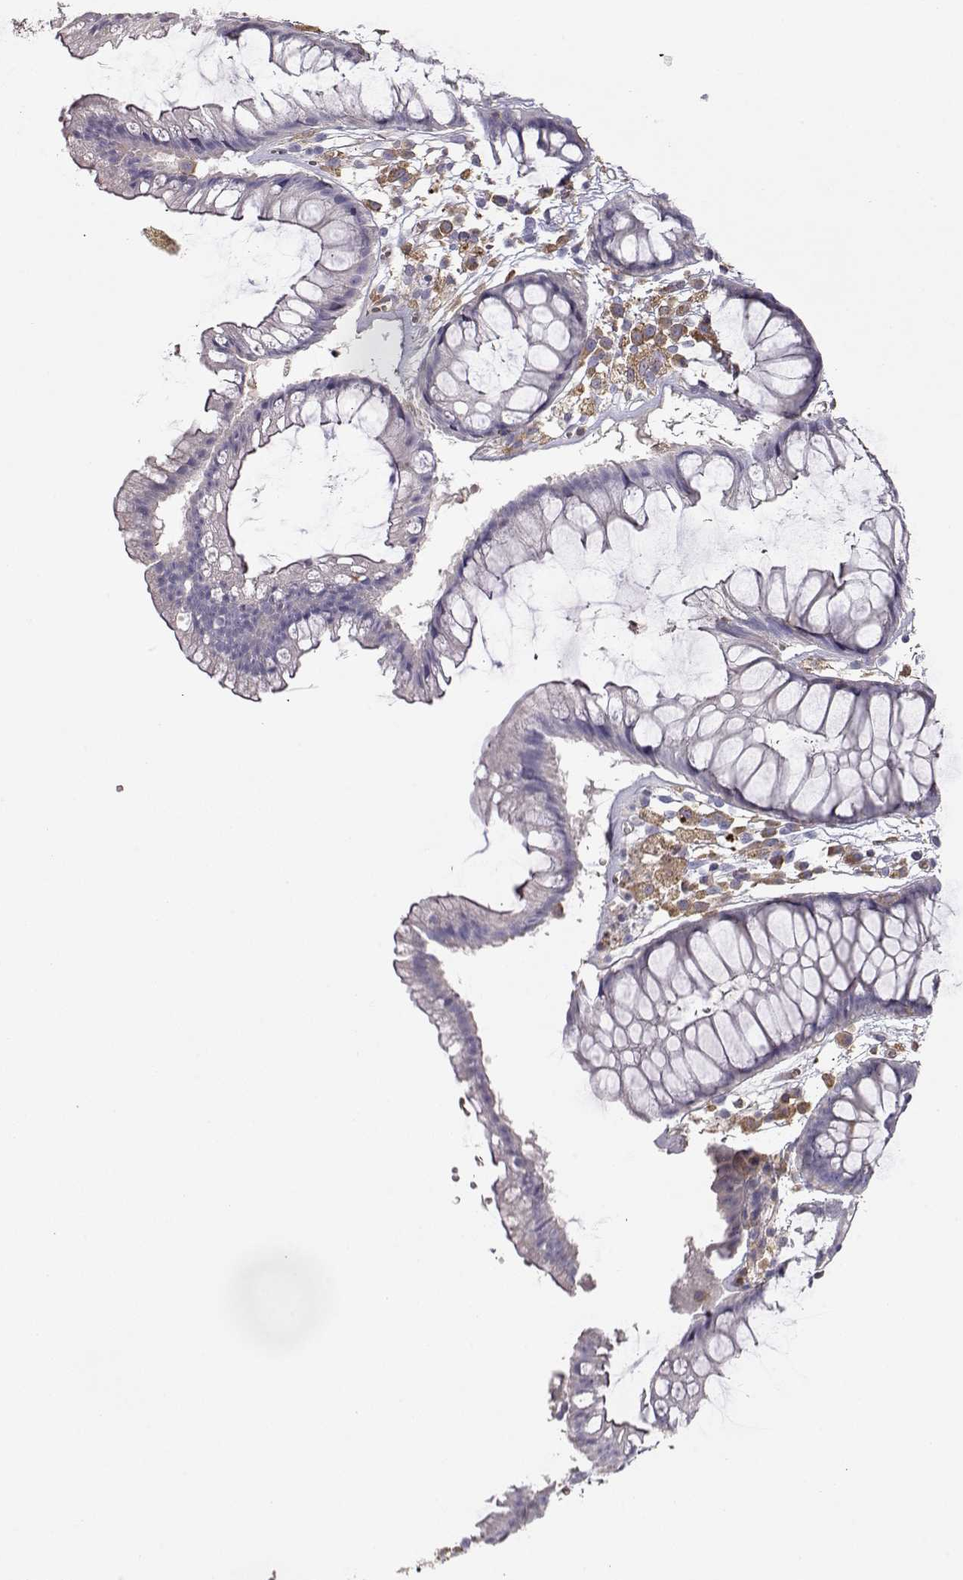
{"staining": {"intensity": "negative", "quantity": "none", "location": "none"}, "tissue": "colon", "cell_type": "Endothelial cells", "image_type": "normal", "snomed": [{"axis": "morphology", "description": "Normal tissue, NOS"}, {"axis": "morphology", "description": "Adenocarcinoma, NOS"}, {"axis": "topography", "description": "Colon"}], "caption": "Protein analysis of unremarkable colon displays no significant staining in endothelial cells. (DAB (3,3'-diaminobenzidine) immunohistochemistry (IHC) visualized using brightfield microscopy, high magnification).", "gene": "VAV1", "patient": {"sex": "male", "age": 65}}